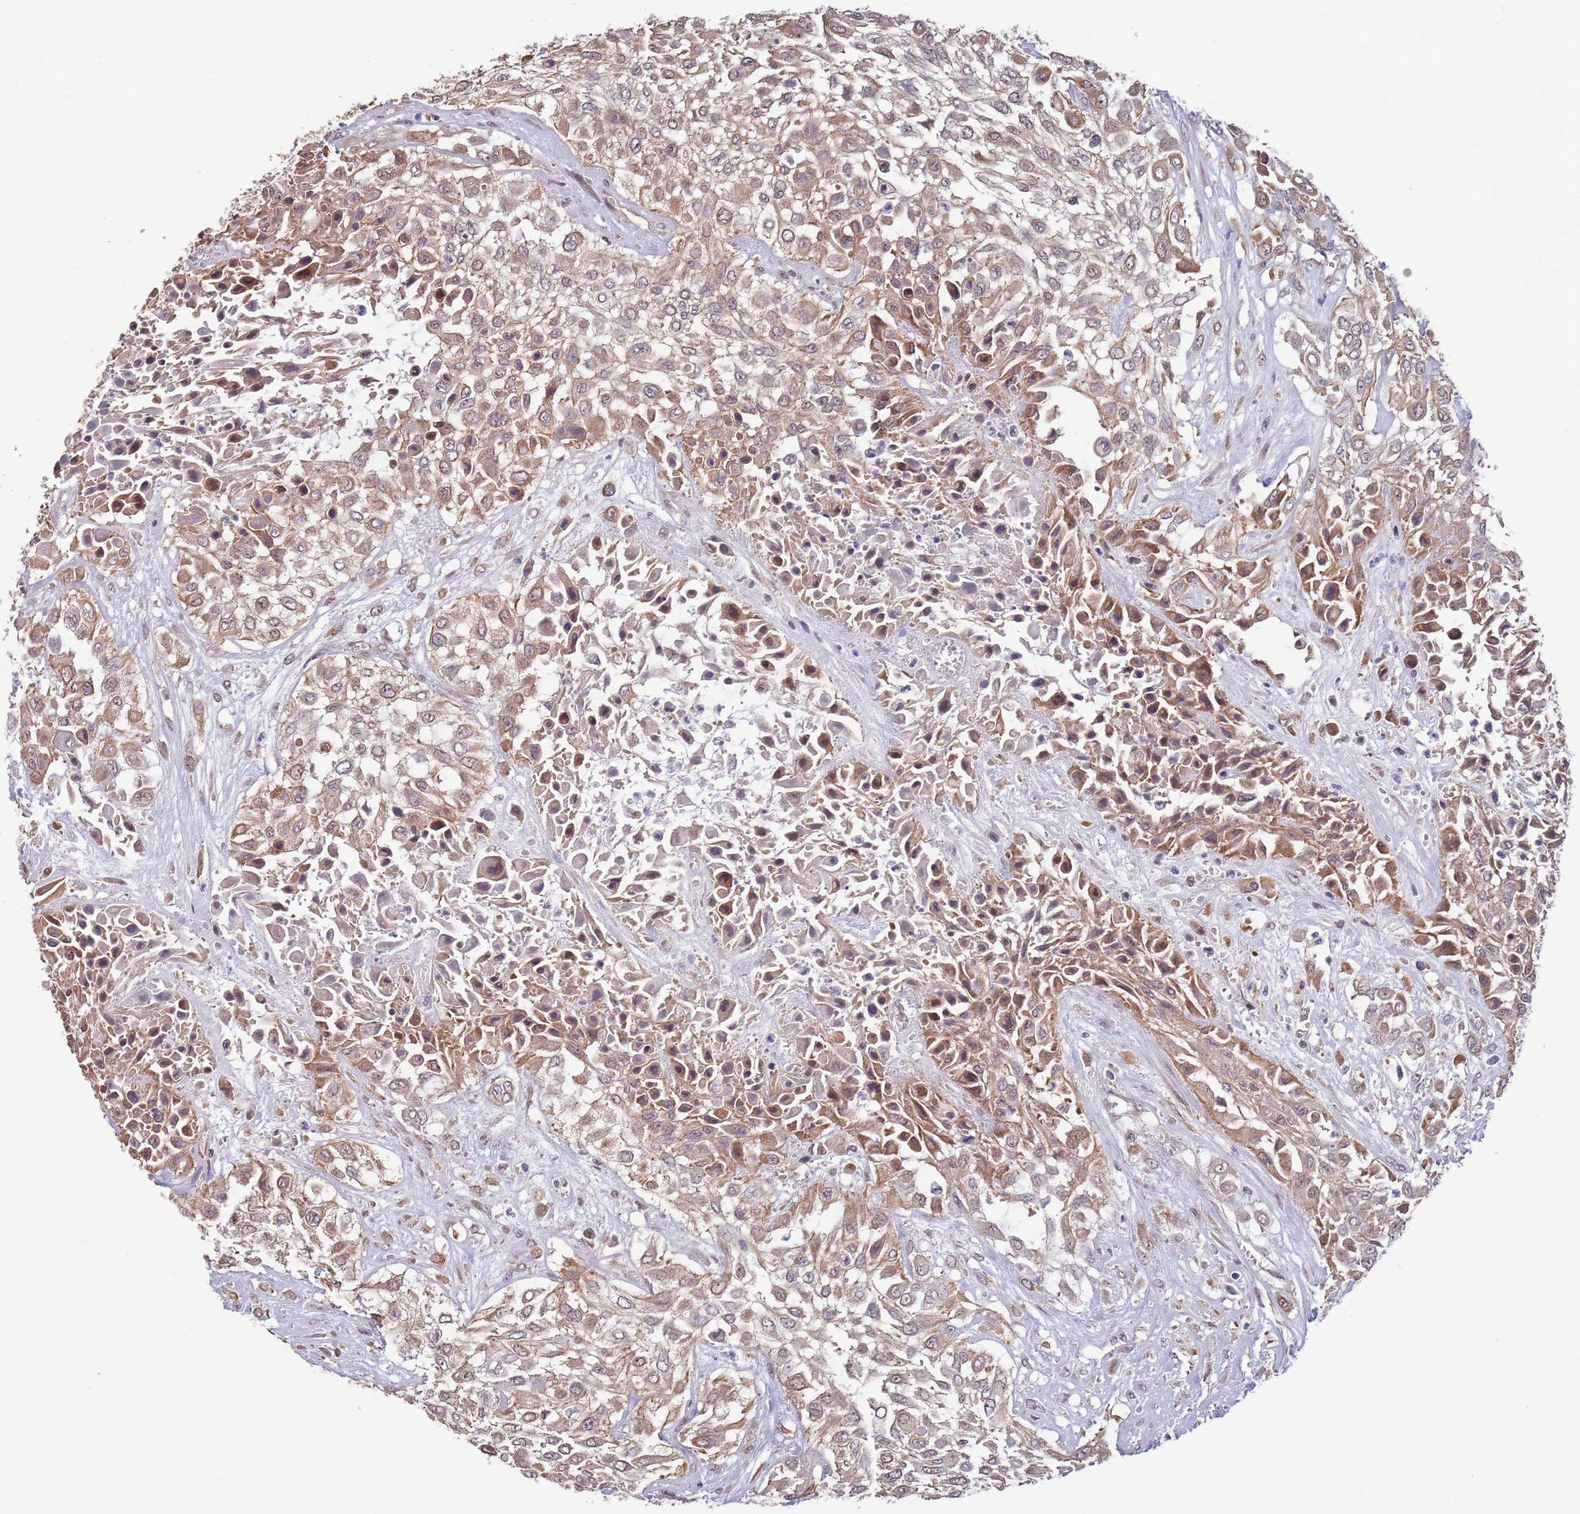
{"staining": {"intensity": "moderate", "quantity": ">75%", "location": "cytoplasmic/membranous"}, "tissue": "urothelial cancer", "cell_type": "Tumor cells", "image_type": "cancer", "snomed": [{"axis": "morphology", "description": "Urothelial carcinoma, High grade"}, {"axis": "topography", "description": "Urinary bladder"}], "caption": "The immunohistochemical stain labels moderate cytoplasmic/membranous expression in tumor cells of urothelial cancer tissue. (DAB IHC, brown staining for protein, blue staining for nuclei).", "gene": "MARVELD2", "patient": {"sex": "male", "age": 57}}